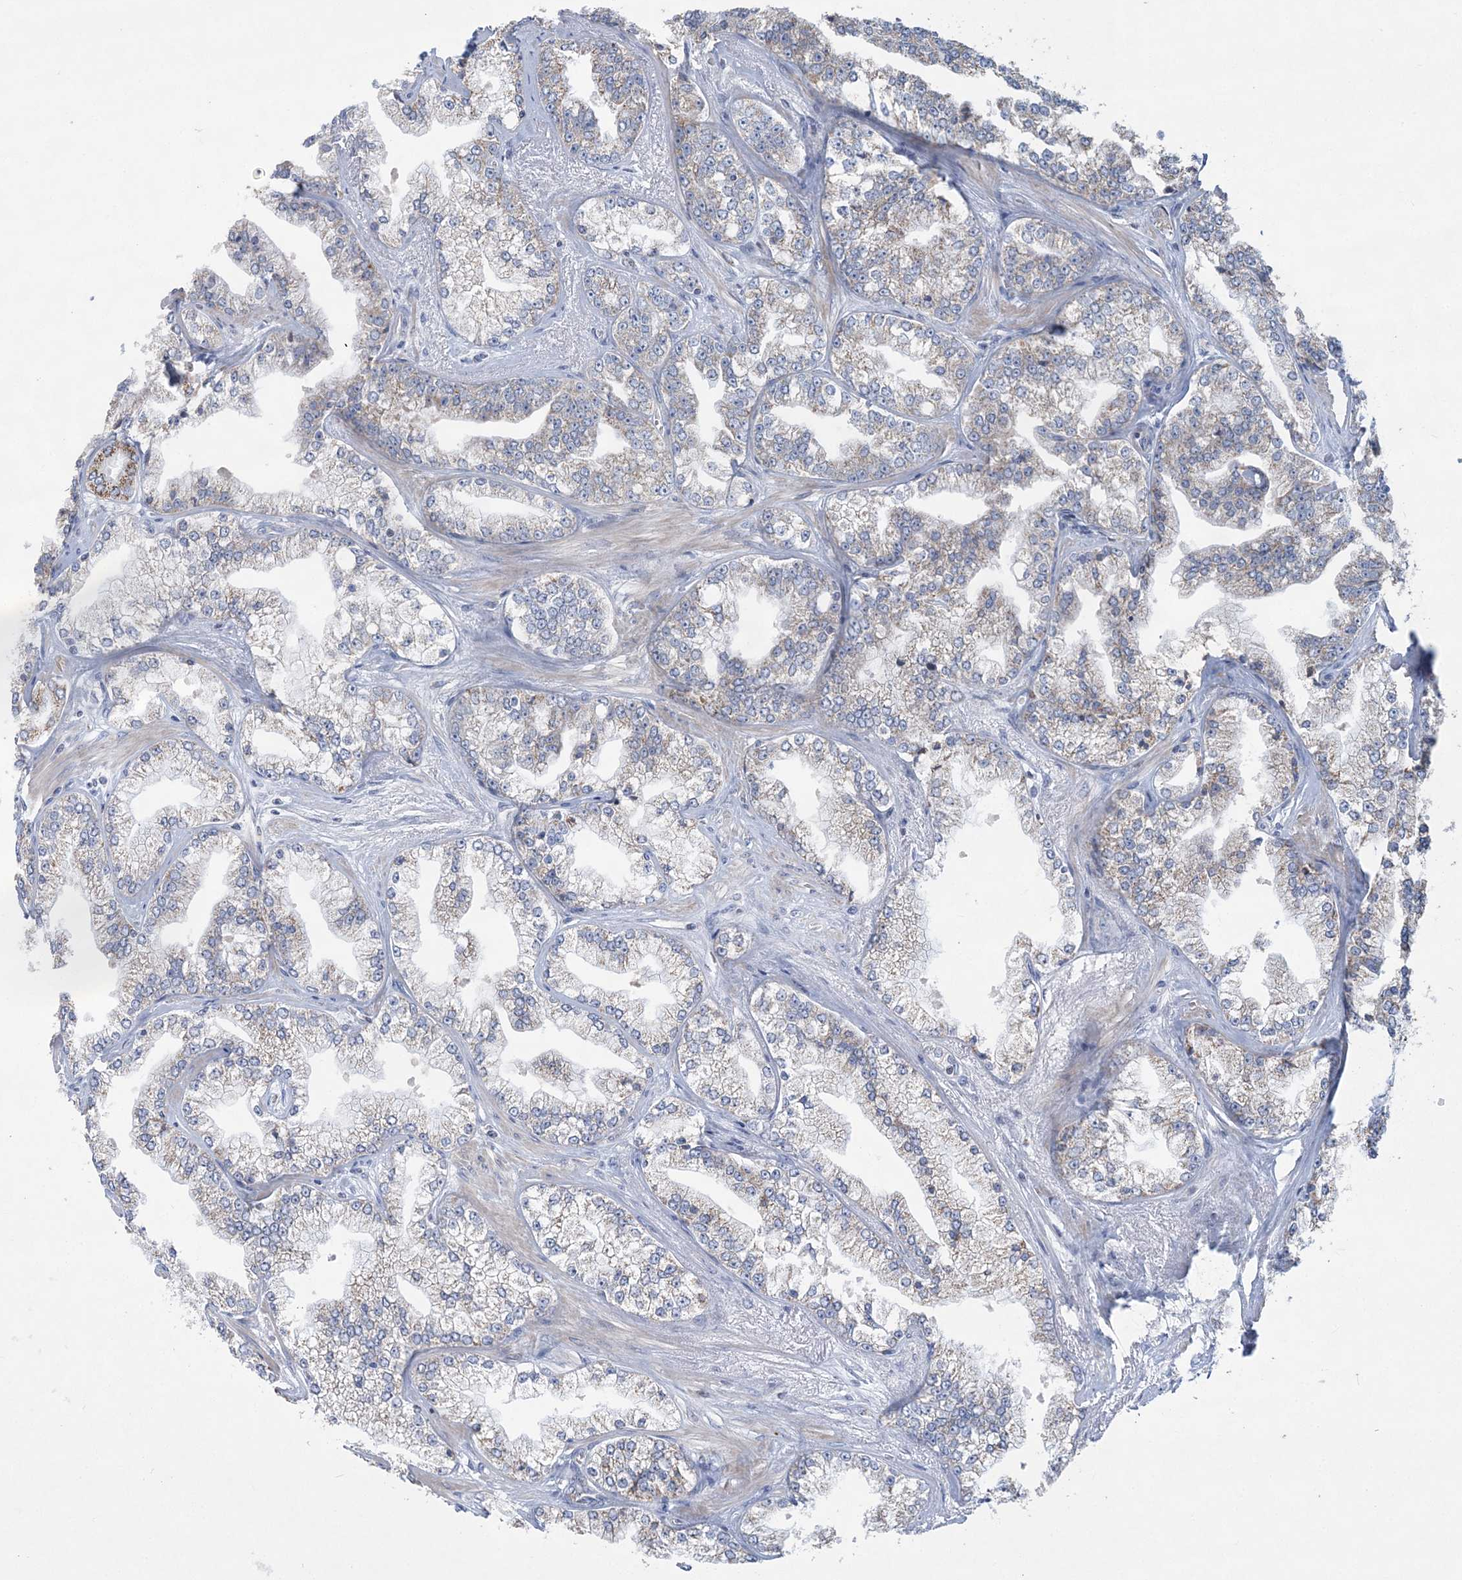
{"staining": {"intensity": "weak", "quantity": "25%-75%", "location": "cytoplasmic/membranous"}, "tissue": "prostate cancer", "cell_type": "Tumor cells", "image_type": "cancer", "snomed": [{"axis": "morphology", "description": "Adenocarcinoma, High grade"}, {"axis": "topography", "description": "Prostate"}], "caption": "Immunohistochemical staining of prostate cancer (high-grade adenocarcinoma) shows weak cytoplasmic/membranous protein staining in about 25%-75% of tumor cells.", "gene": "TBC1D7", "patient": {"sex": "male", "age": 71}}